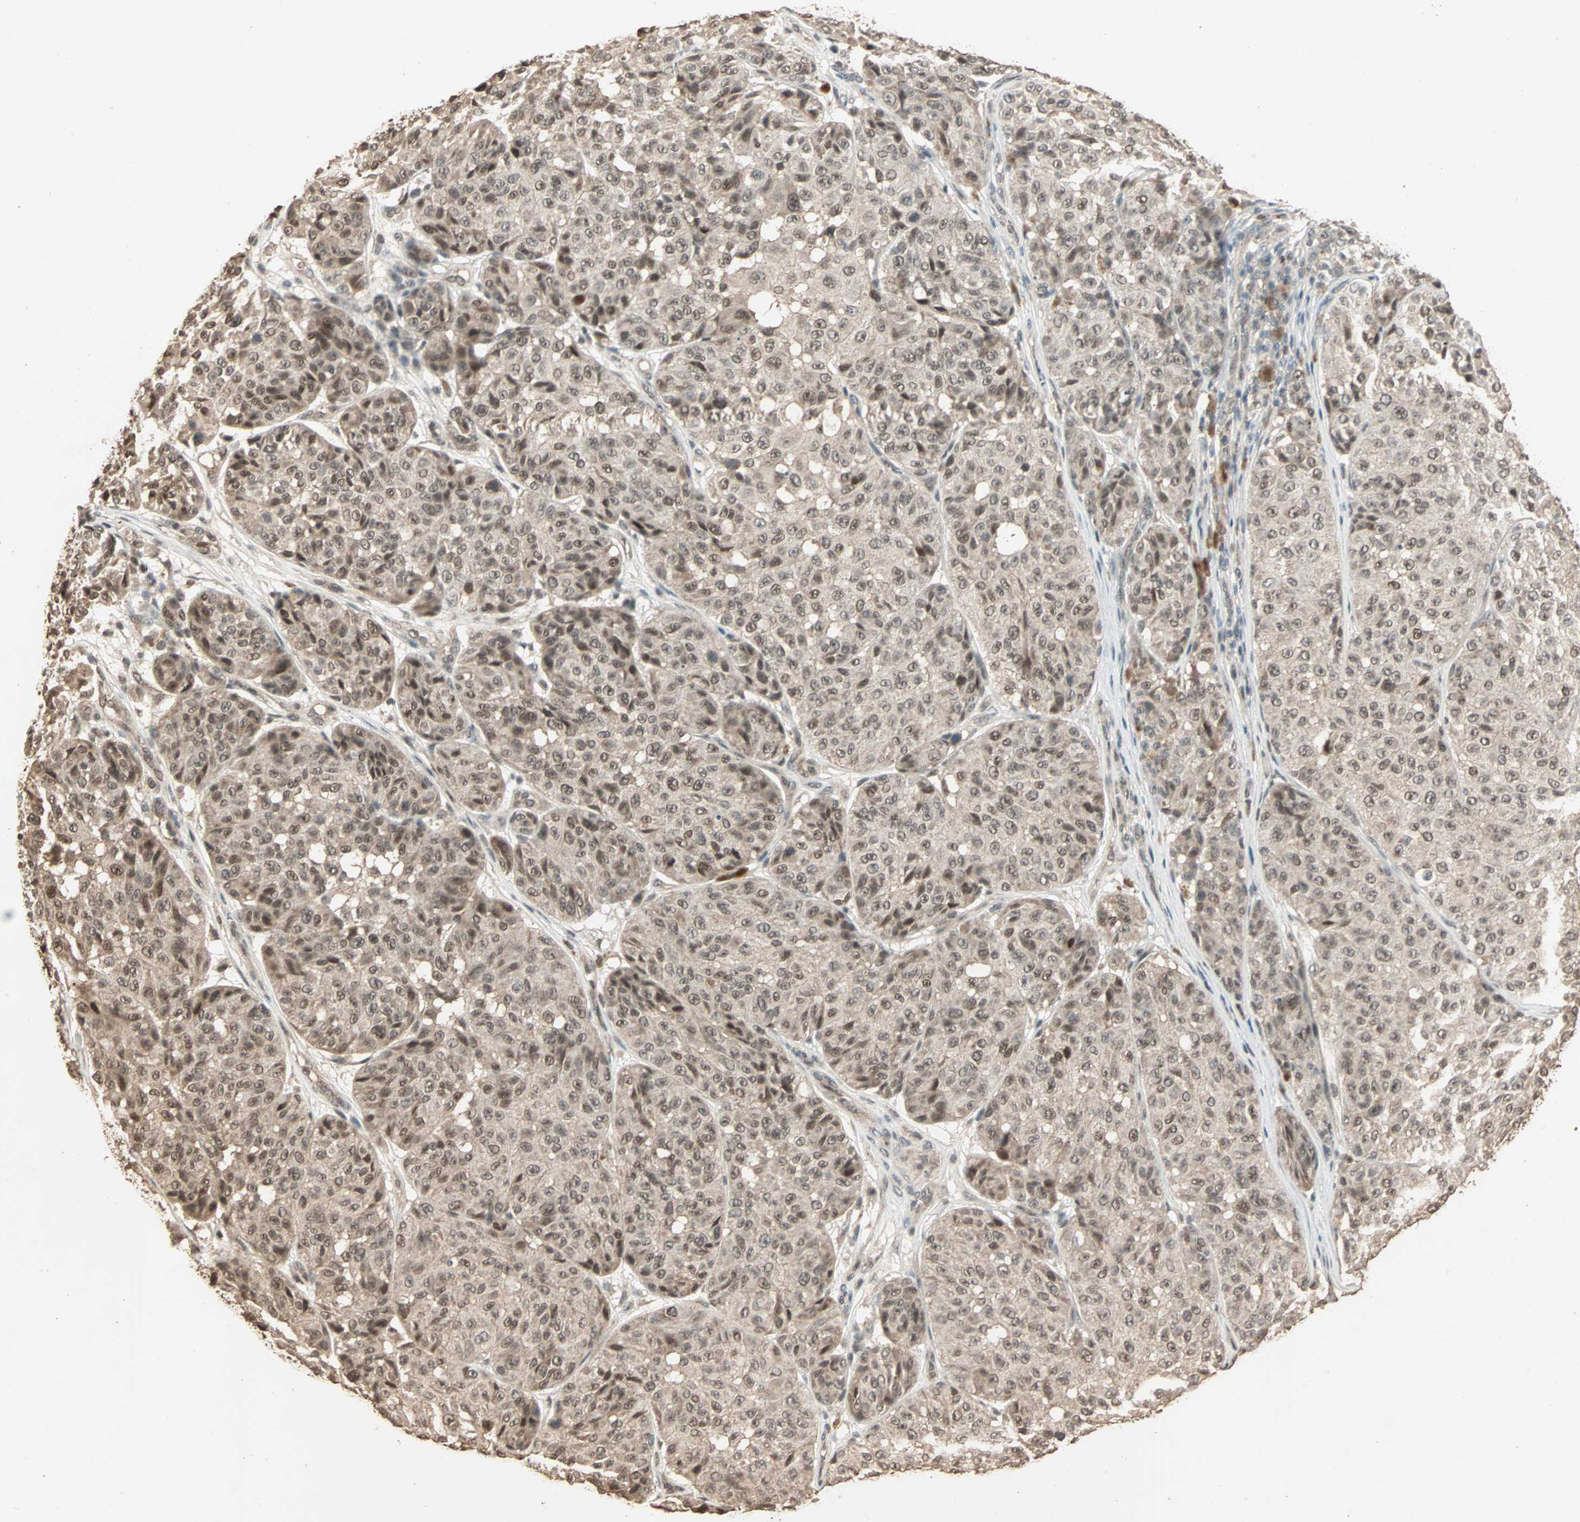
{"staining": {"intensity": "moderate", "quantity": ">75%", "location": "cytoplasmic/membranous,nuclear"}, "tissue": "melanoma", "cell_type": "Tumor cells", "image_type": "cancer", "snomed": [{"axis": "morphology", "description": "Malignant melanoma, NOS"}, {"axis": "topography", "description": "Skin"}], "caption": "DAB (3,3'-diaminobenzidine) immunohistochemical staining of human malignant melanoma demonstrates moderate cytoplasmic/membranous and nuclear protein positivity in approximately >75% of tumor cells.", "gene": "ZBTB33", "patient": {"sex": "female", "age": 46}}